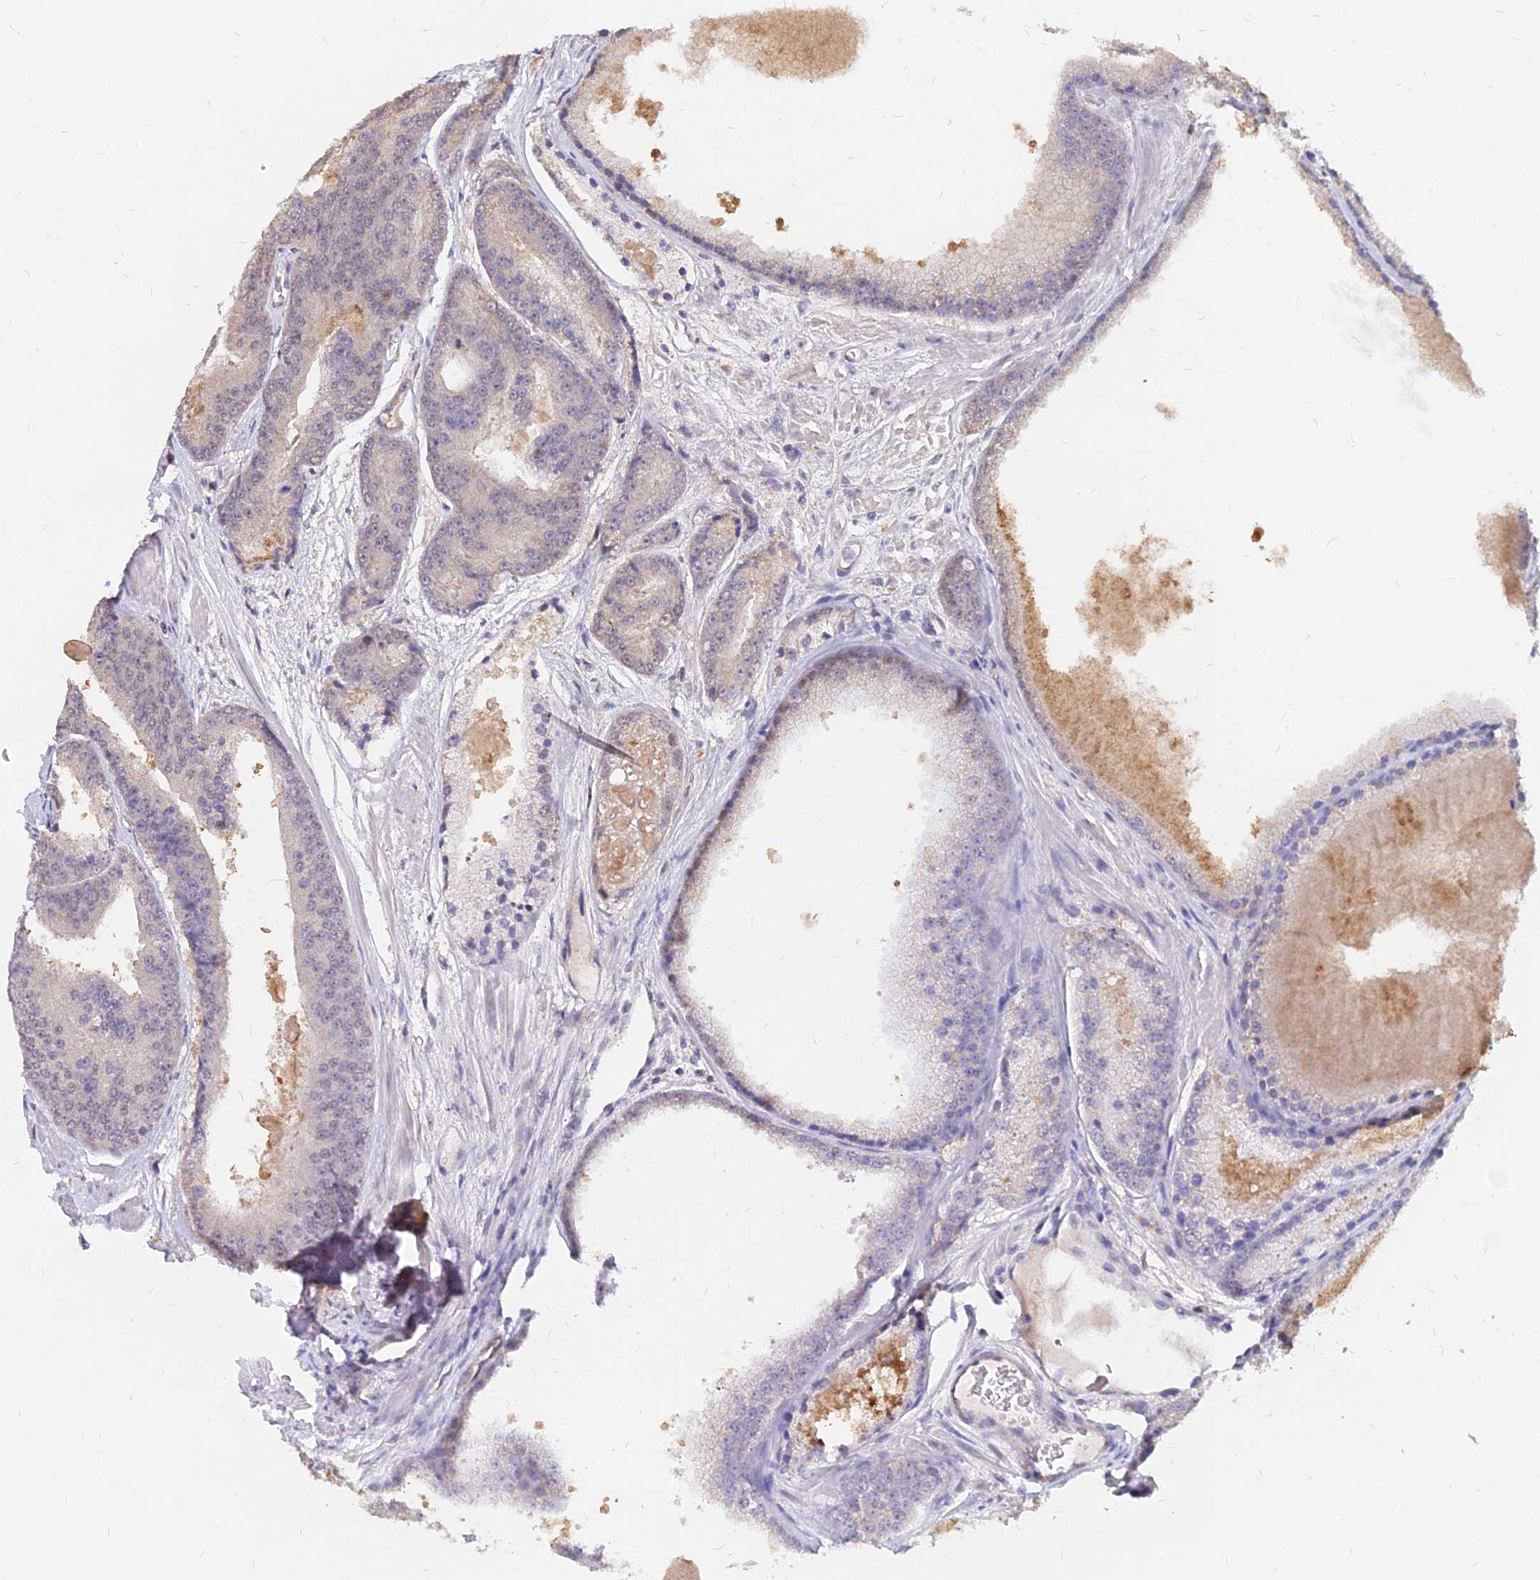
{"staining": {"intensity": "weak", "quantity": "<25%", "location": "cytoplasmic/membranous"}, "tissue": "prostate cancer", "cell_type": "Tumor cells", "image_type": "cancer", "snomed": [{"axis": "morphology", "description": "Adenocarcinoma, High grade"}, {"axis": "topography", "description": "Prostate"}], "caption": "This histopathology image is of adenocarcinoma (high-grade) (prostate) stained with immunohistochemistry (IHC) to label a protein in brown with the nuclei are counter-stained blue. There is no staining in tumor cells. (Brightfield microscopy of DAB immunohistochemistry (IHC) at high magnification).", "gene": "C11orf68", "patient": {"sex": "male", "age": 61}}